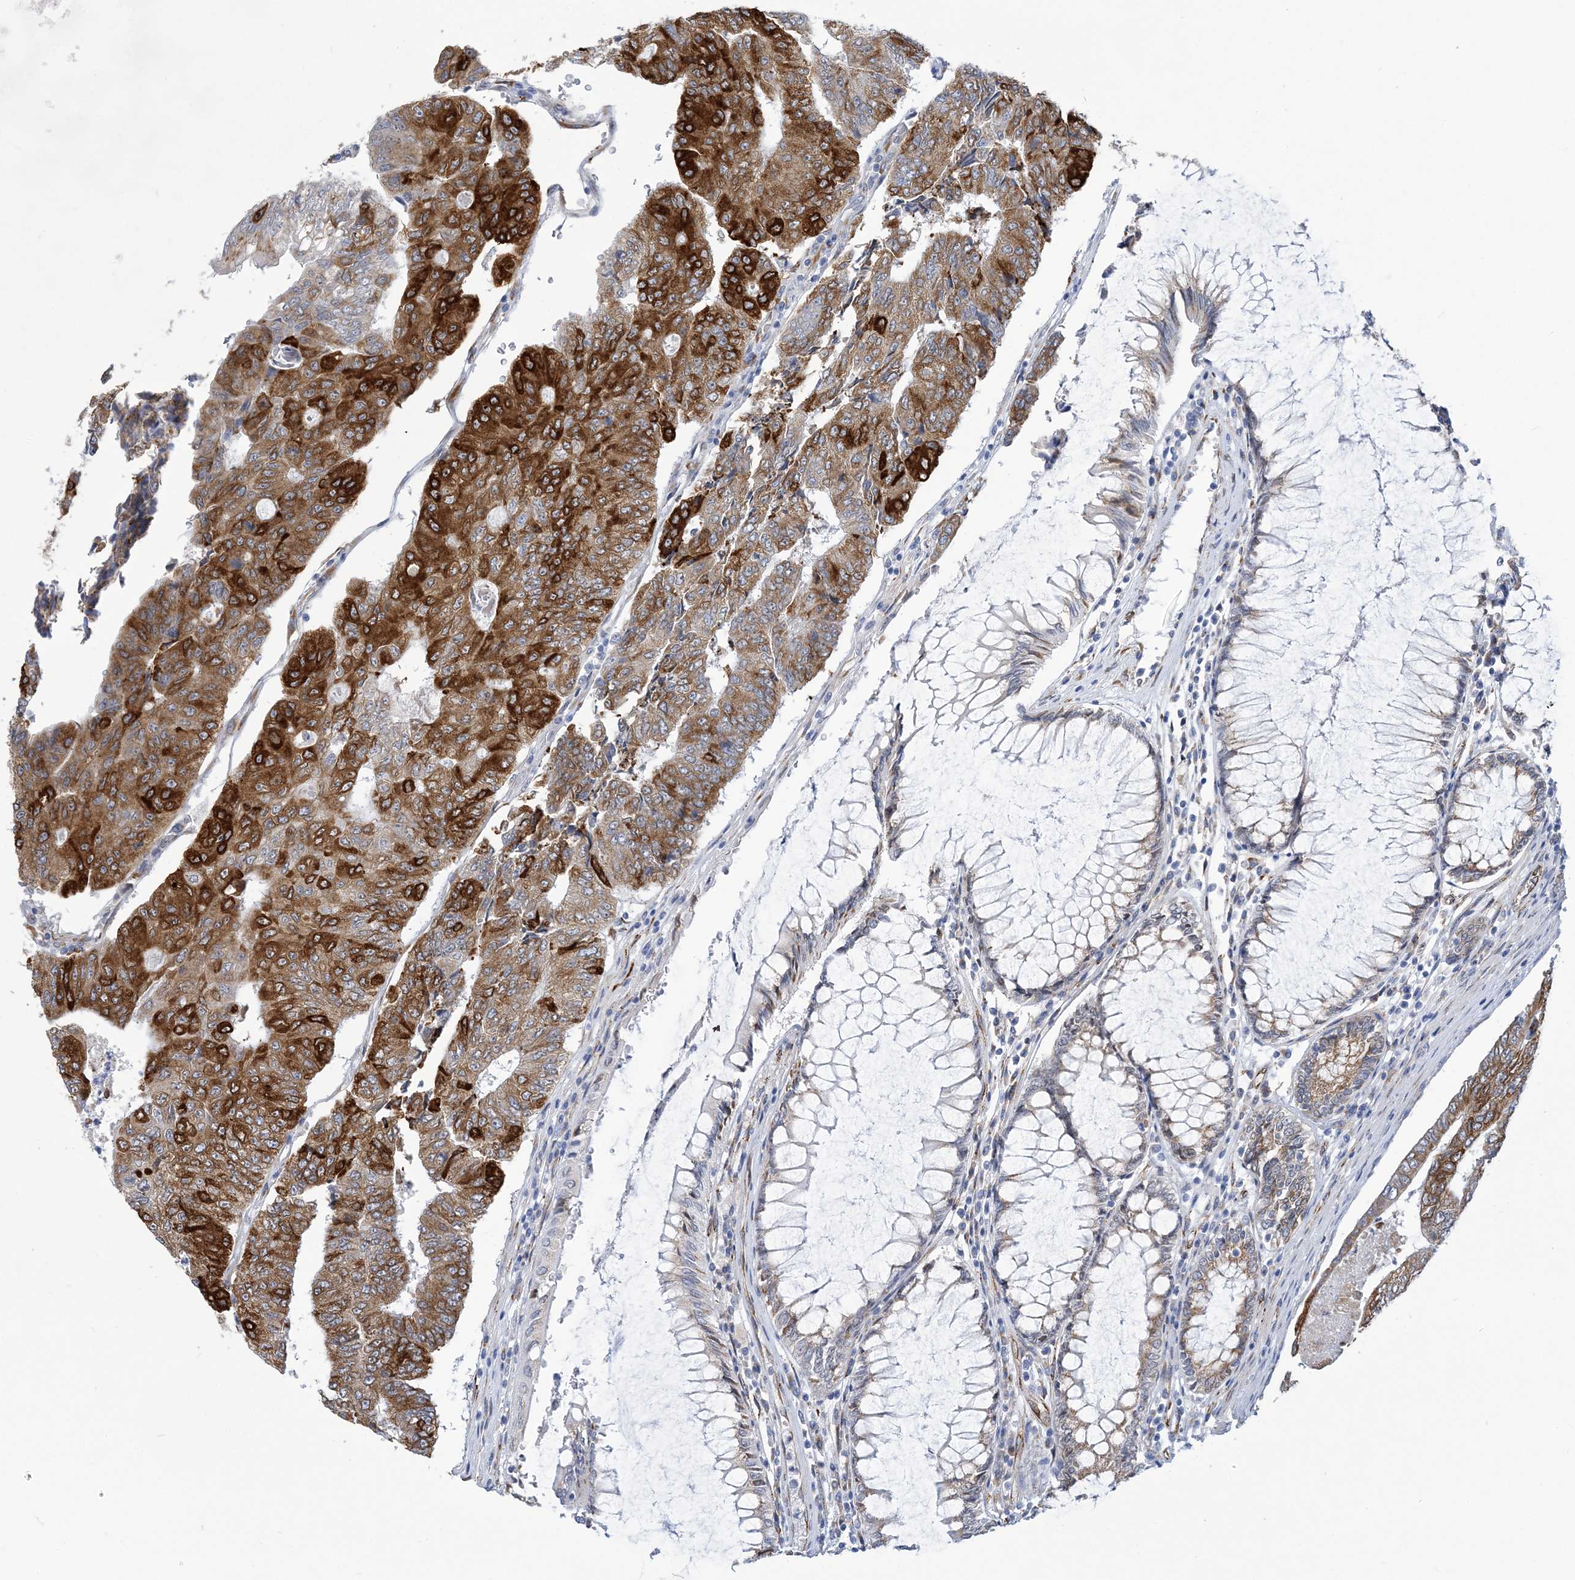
{"staining": {"intensity": "strong", "quantity": ">75%", "location": "cytoplasmic/membranous"}, "tissue": "colorectal cancer", "cell_type": "Tumor cells", "image_type": "cancer", "snomed": [{"axis": "morphology", "description": "Adenocarcinoma, NOS"}, {"axis": "topography", "description": "Colon"}], "caption": "High-magnification brightfield microscopy of adenocarcinoma (colorectal) stained with DAB (3,3'-diaminobenzidine) (brown) and counterstained with hematoxylin (blue). tumor cells exhibit strong cytoplasmic/membranous staining is identified in about>75% of cells.", "gene": "PLEKHG4B", "patient": {"sex": "female", "age": 67}}